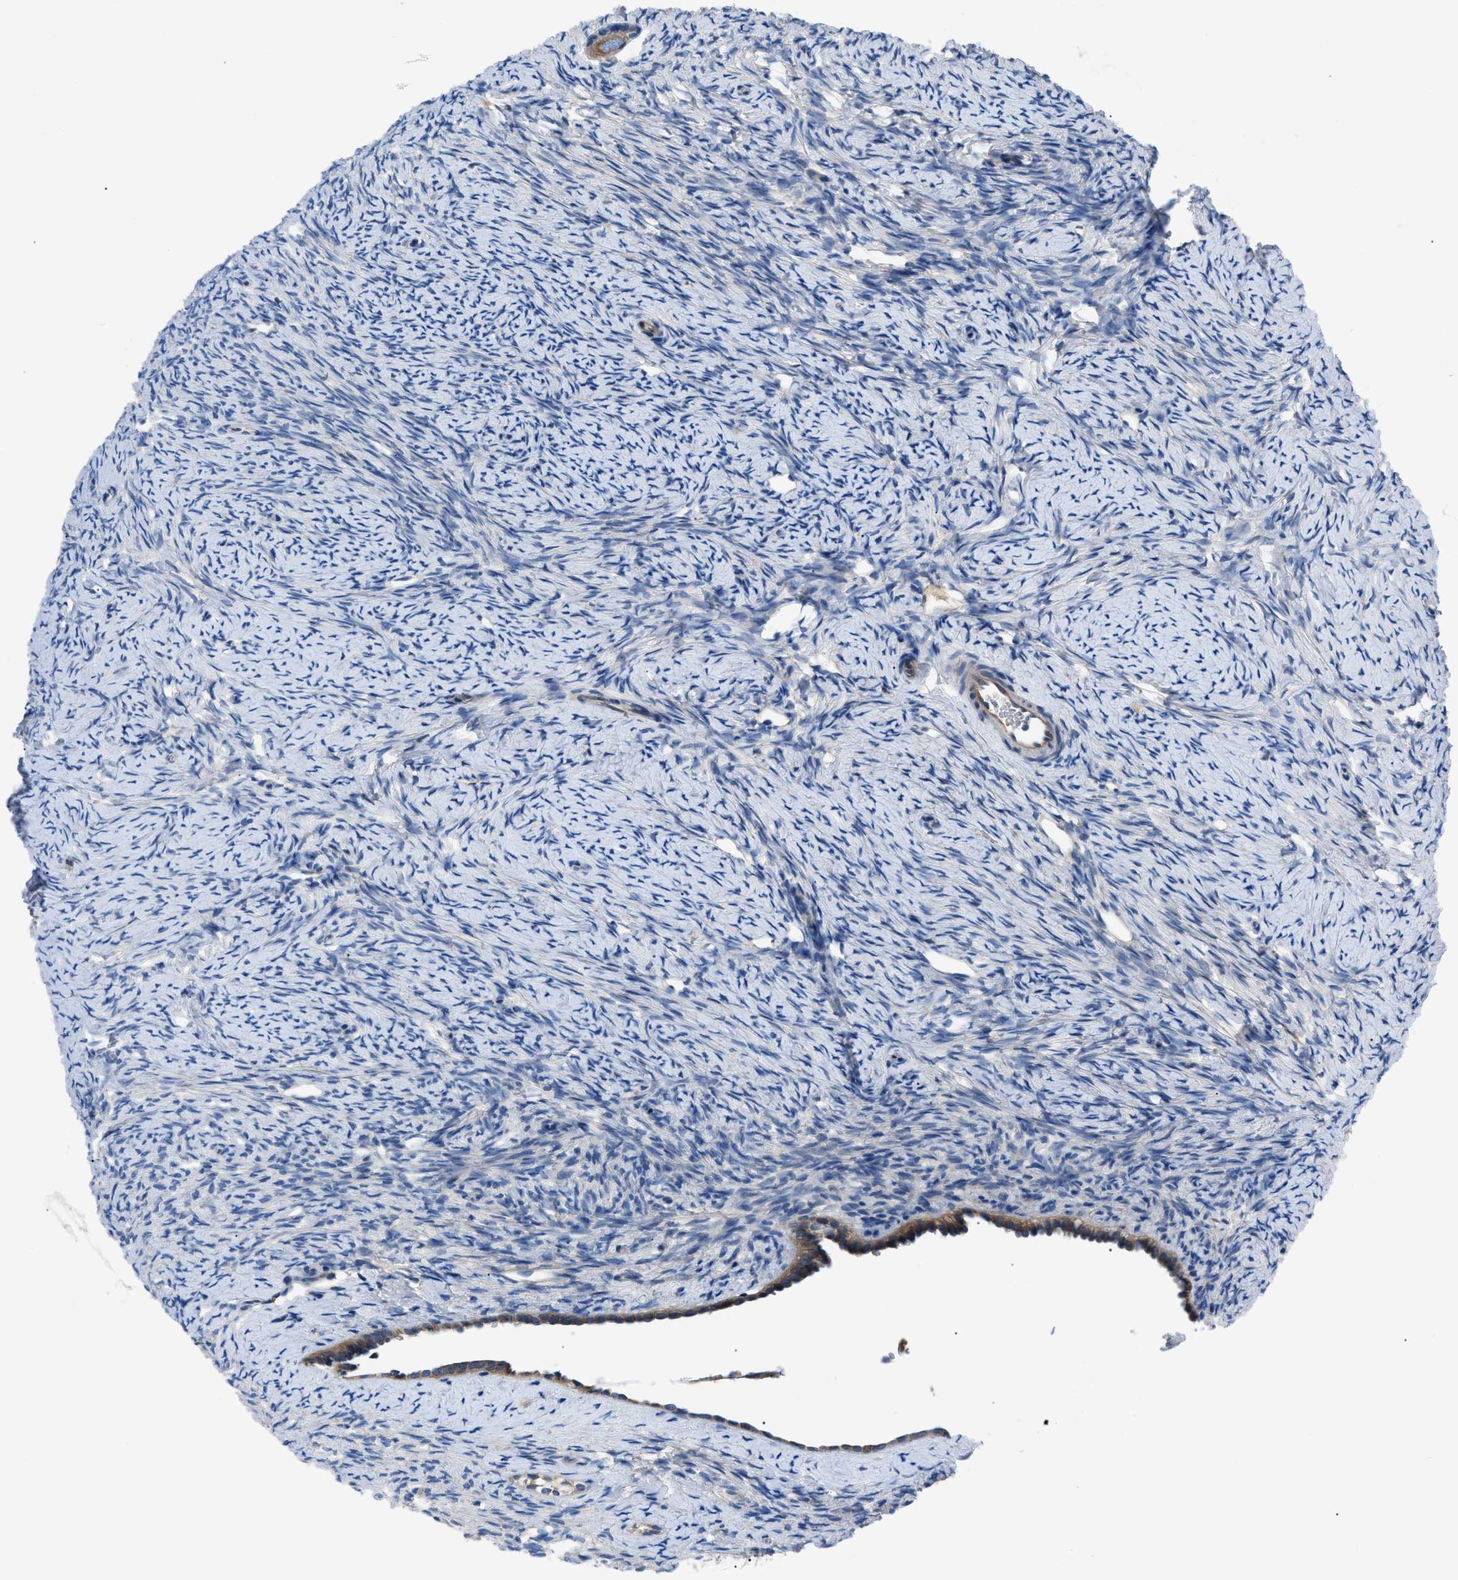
{"staining": {"intensity": "weak", "quantity": ">75%", "location": "cytoplasmic/membranous"}, "tissue": "ovary", "cell_type": "Follicle cells", "image_type": "normal", "snomed": [{"axis": "morphology", "description": "Normal tissue, NOS"}, {"axis": "topography", "description": "Ovary"}], "caption": "A high-resolution photomicrograph shows IHC staining of benign ovary, which demonstrates weak cytoplasmic/membranous positivity in approximately >75% of follicle cells.", "gene": "ZDHHC24", "patient": {"sex": "female", "age": 33}}